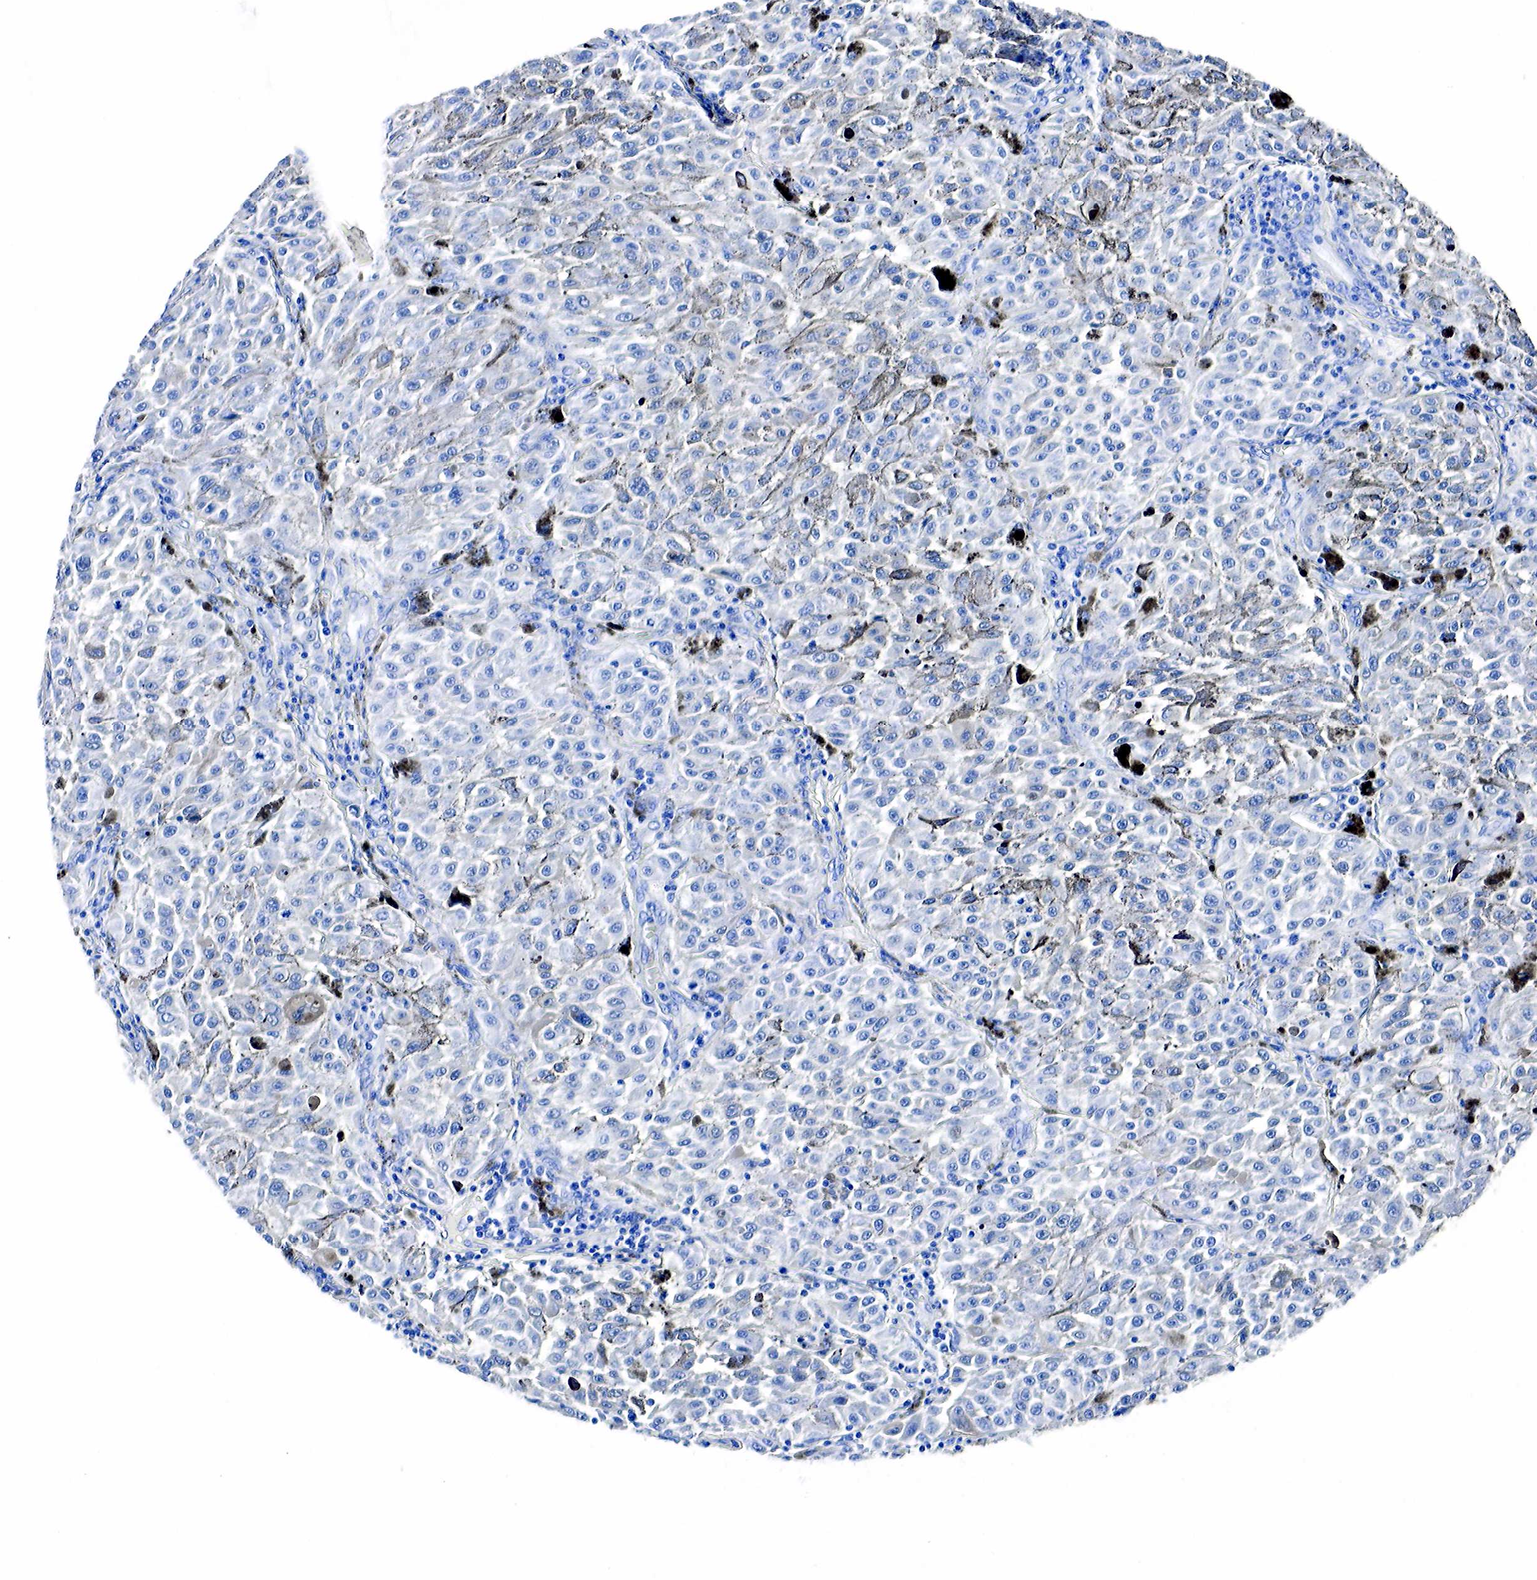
{"staining": {"intensity": "negative", "quantity": "none", "location": "none"}, "tissue": "melanoma", "cell_type": "Tumor cells", "image_type": "cancer", "snomed": [{"axis": "morphology", "description": "Malignant melanoma, NOS"}, {"axis": "topography", "description": "Skin"}], "caption": "IHC photomicrograph of neoplastic tissue: human melanoma stained with DAB shows no significant protein staining in tumor cells.", "gene": "ACP3", "patient": {"sex": "female", "age": 64}}